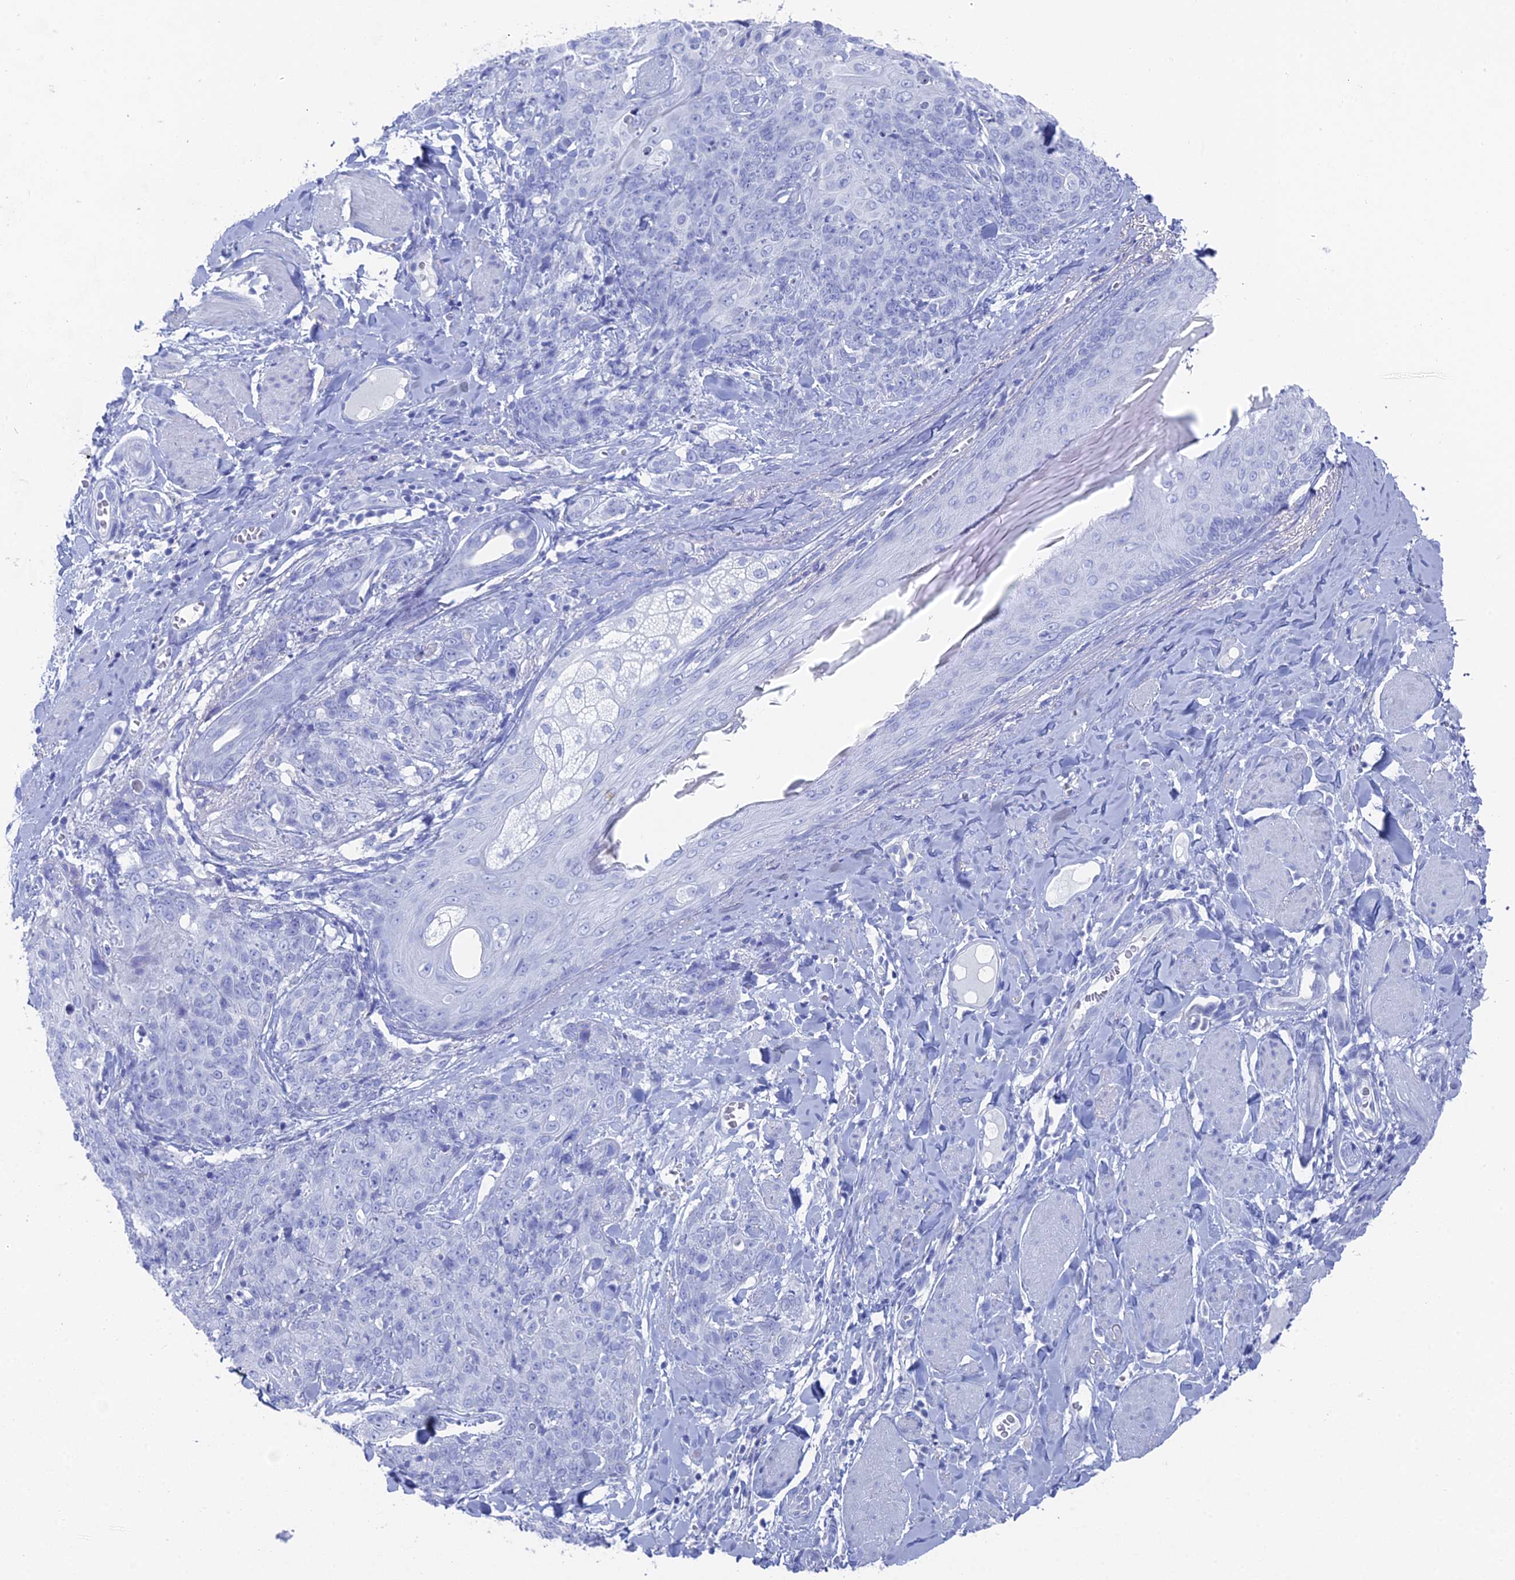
{"staining": {"intensity": "negative", "quantity": "none", "location": "none"}, "tissue": "skin cancer", "cell_type": "Tumor cells", "image_type": "cancer", "snomed": [{"axis": "morphology", "description": "Squamous cell carcinoma, NOS"}, {"axis": "topography", "description": "Skin"}, {"axis": "topography", "description": "Vulva"}], "caption": "The immunohistochemistry micrograph has no significant expression in tumor cells of squamous cell carcinoma (skin) tissue.", "gene": "ENPP3", "patient": {"sex": "female", "age": 85}}